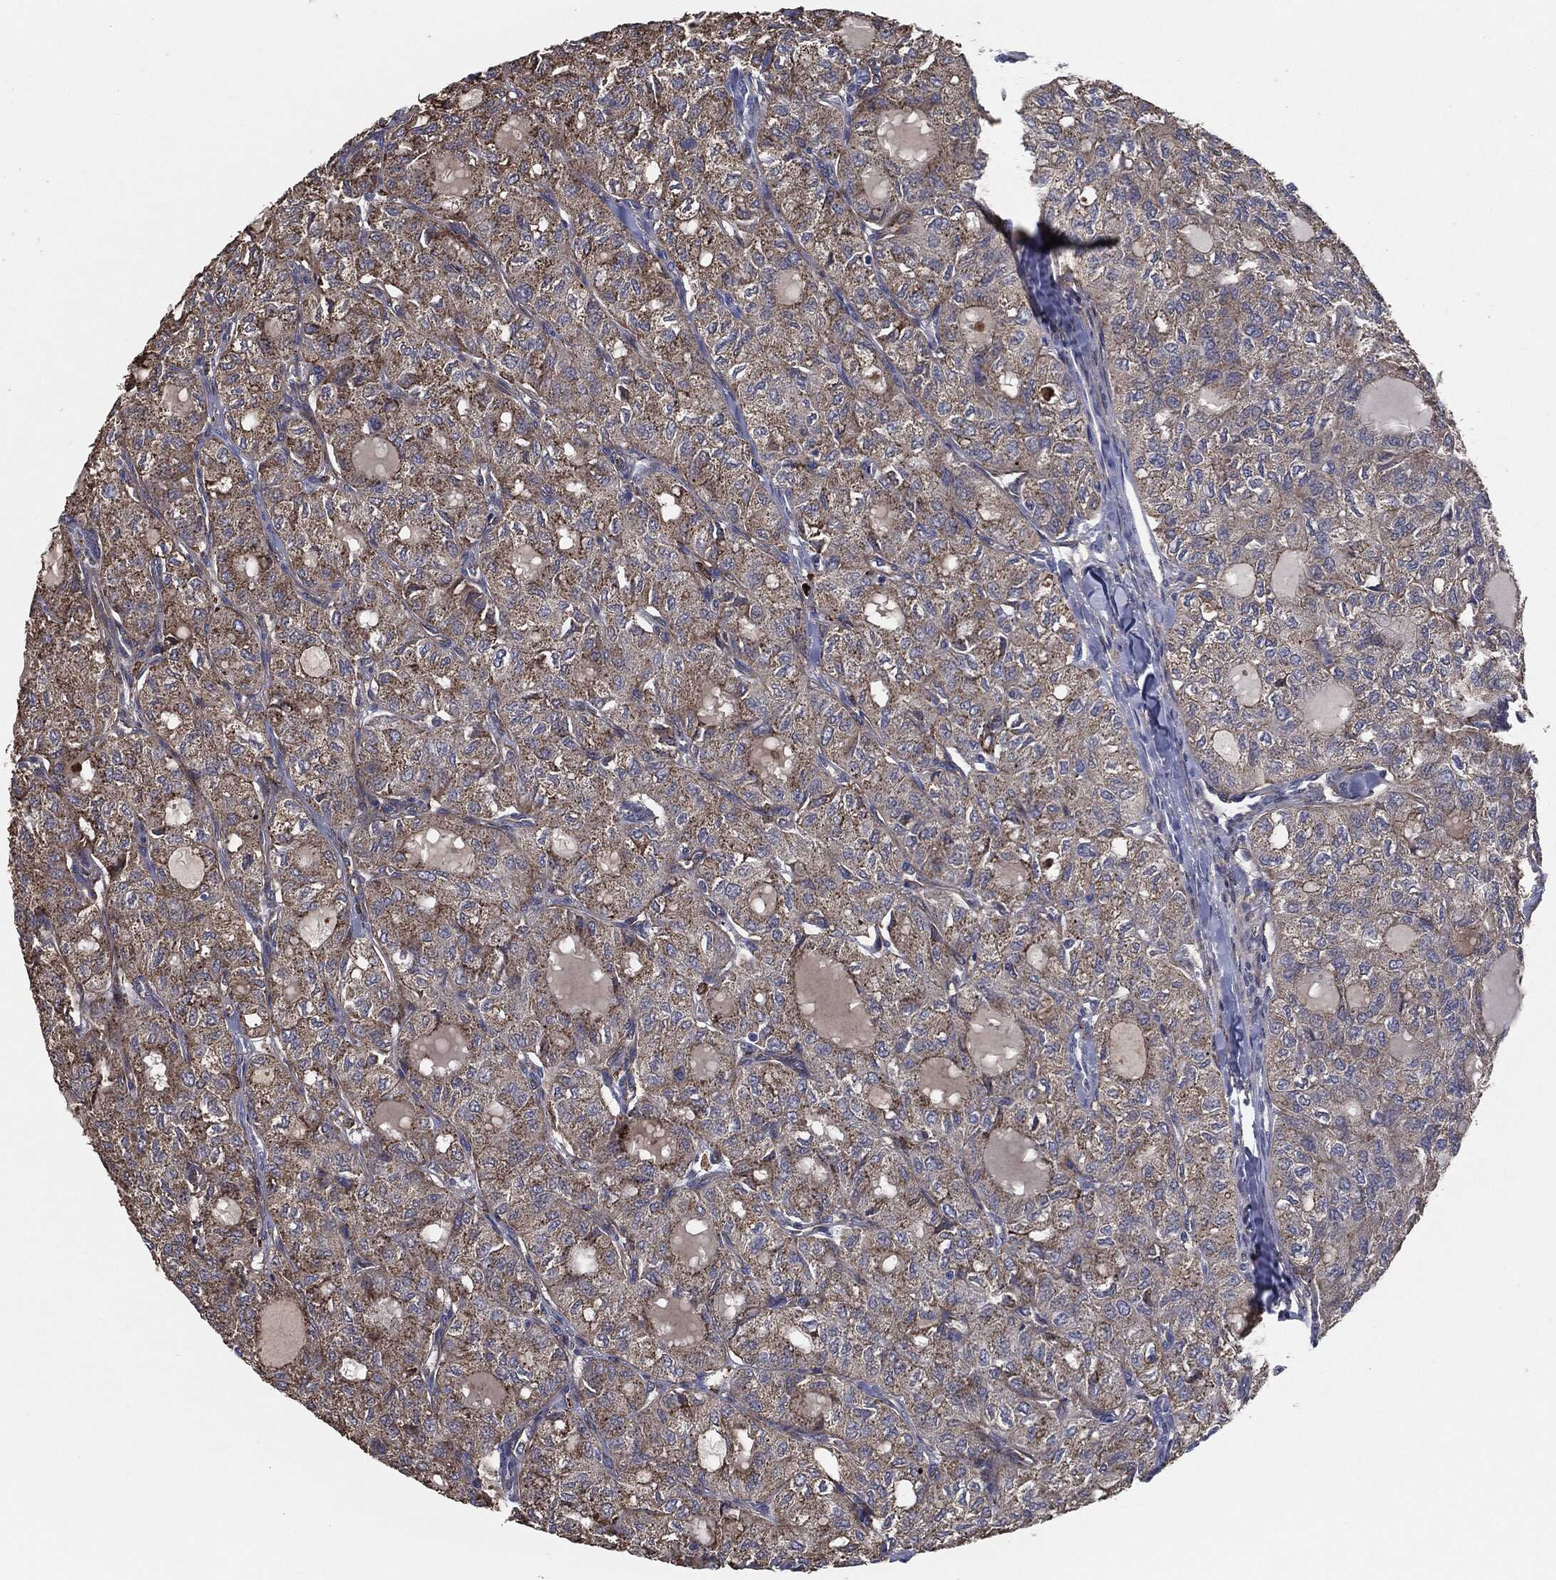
{"staining": {"intensity": "moderate", "quantity": "25%-75%", "location": "cytoplasmic/membranous"}, "tissue": "thyroid cancer", "cell_type": "Tumor cells", "image_type": "cancer", "snomed": [{"axis": "morphology", "description": "Follicular adenoma carcinoma, NOS"}, {"axis": "topography", "description": "Thyroid gland"}], "caption": "Approximately 25%-75% of tumor cells in thyroid cancer (follicular adenoma carcinoma) exhibit moderate cytoplasmic/membranous protein expression as visualized by brown immunohistochemical staining.", "gene": "SVIL", "patient": {"sex": "male", "age": 75}}